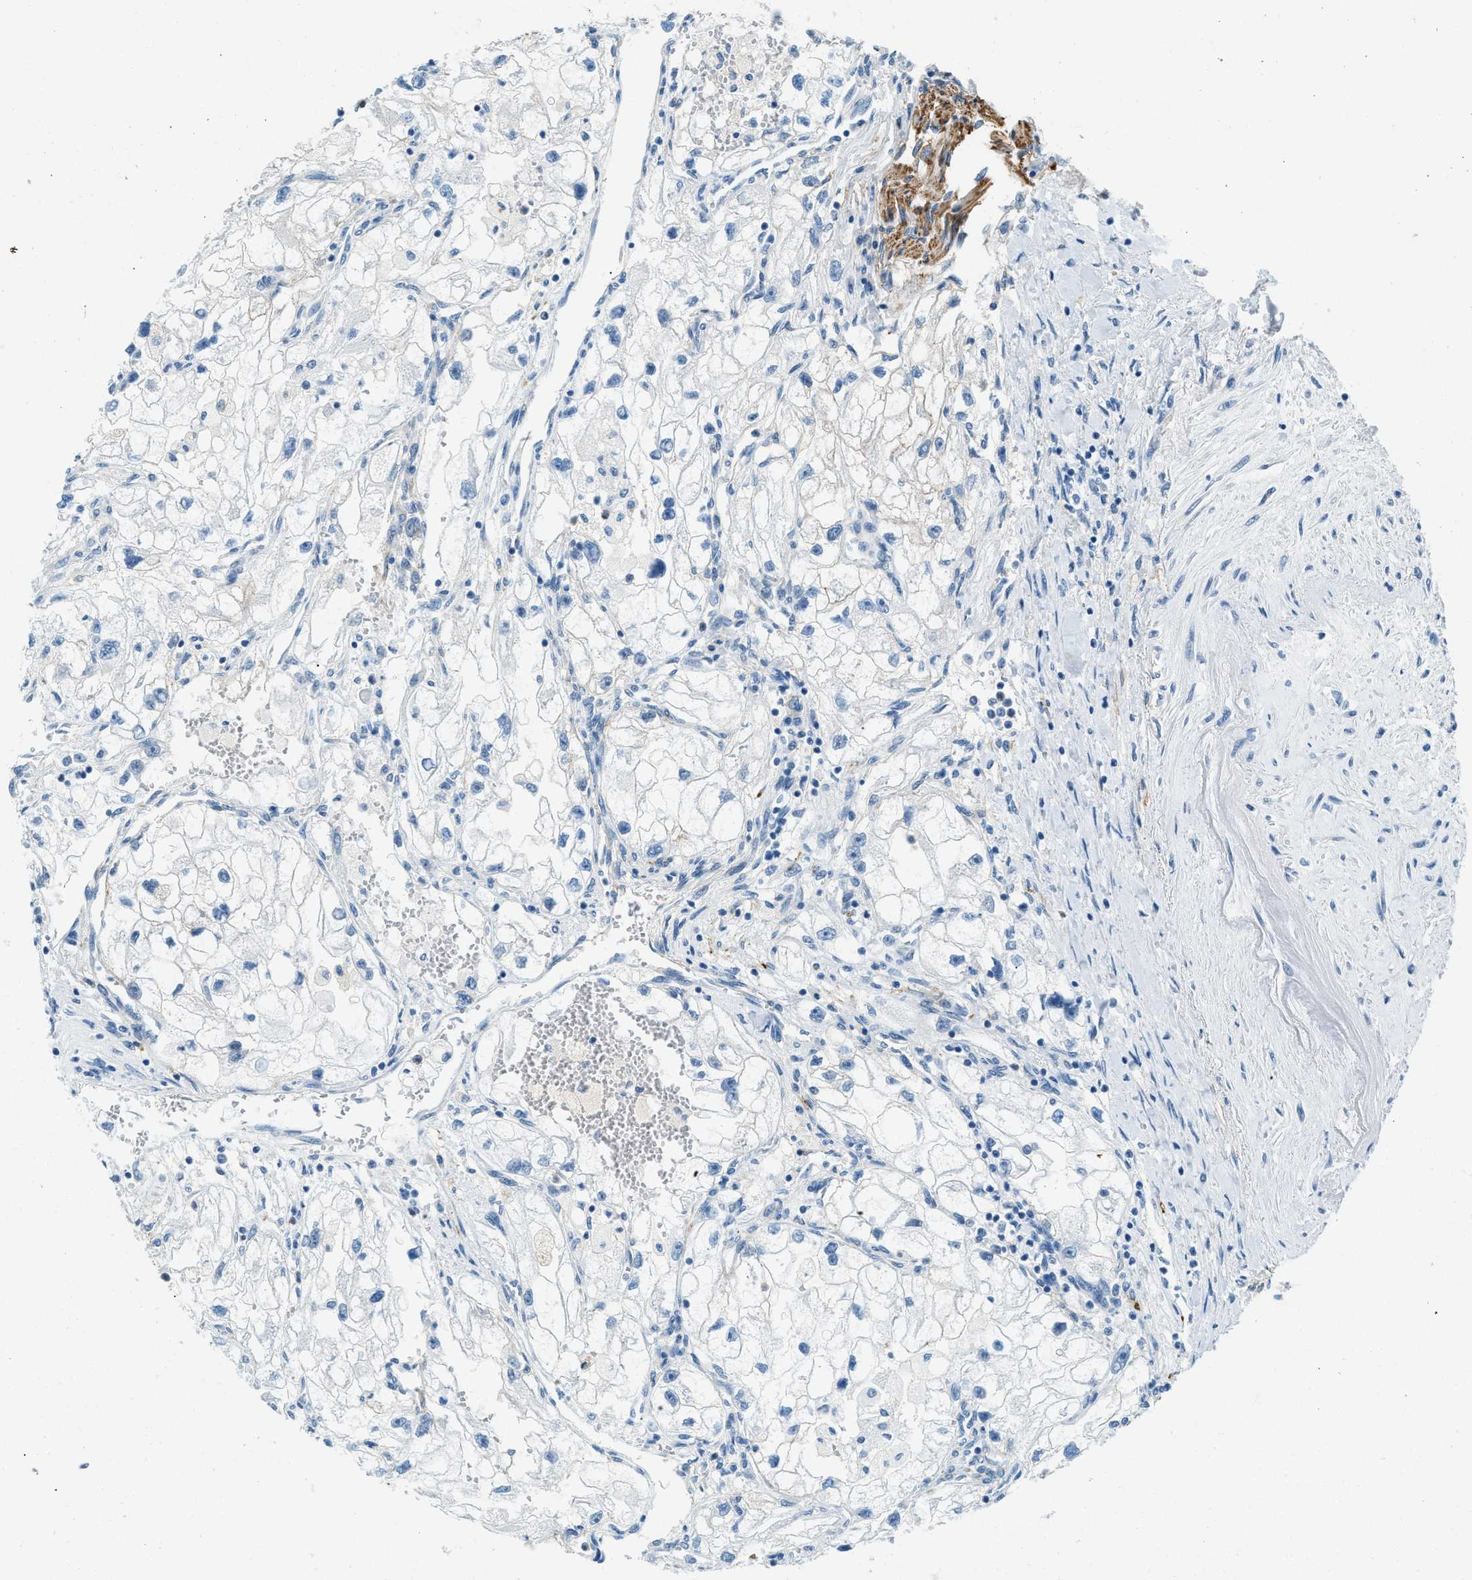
{"staining": {"intensity": "negative", "quantity": "none", "location": "none"}, "tissue": "renal cancer", "cell_type": "Tumor cells", "image_type": "cancer", "snomed": [{"axis": "morphology", "description": "Adenocarcinoma, NOS"}, {"axis": "topography", "description": "Kidney"}], "caption": "Immunohistochemistry histopathology image of neoplastic tissue: renal adenocarcinoma stained with DAB demonstrates no significant protein expression in tumor cells.", "gene": "ZNF367", "patient": {"sex": "female", "age": 70}}